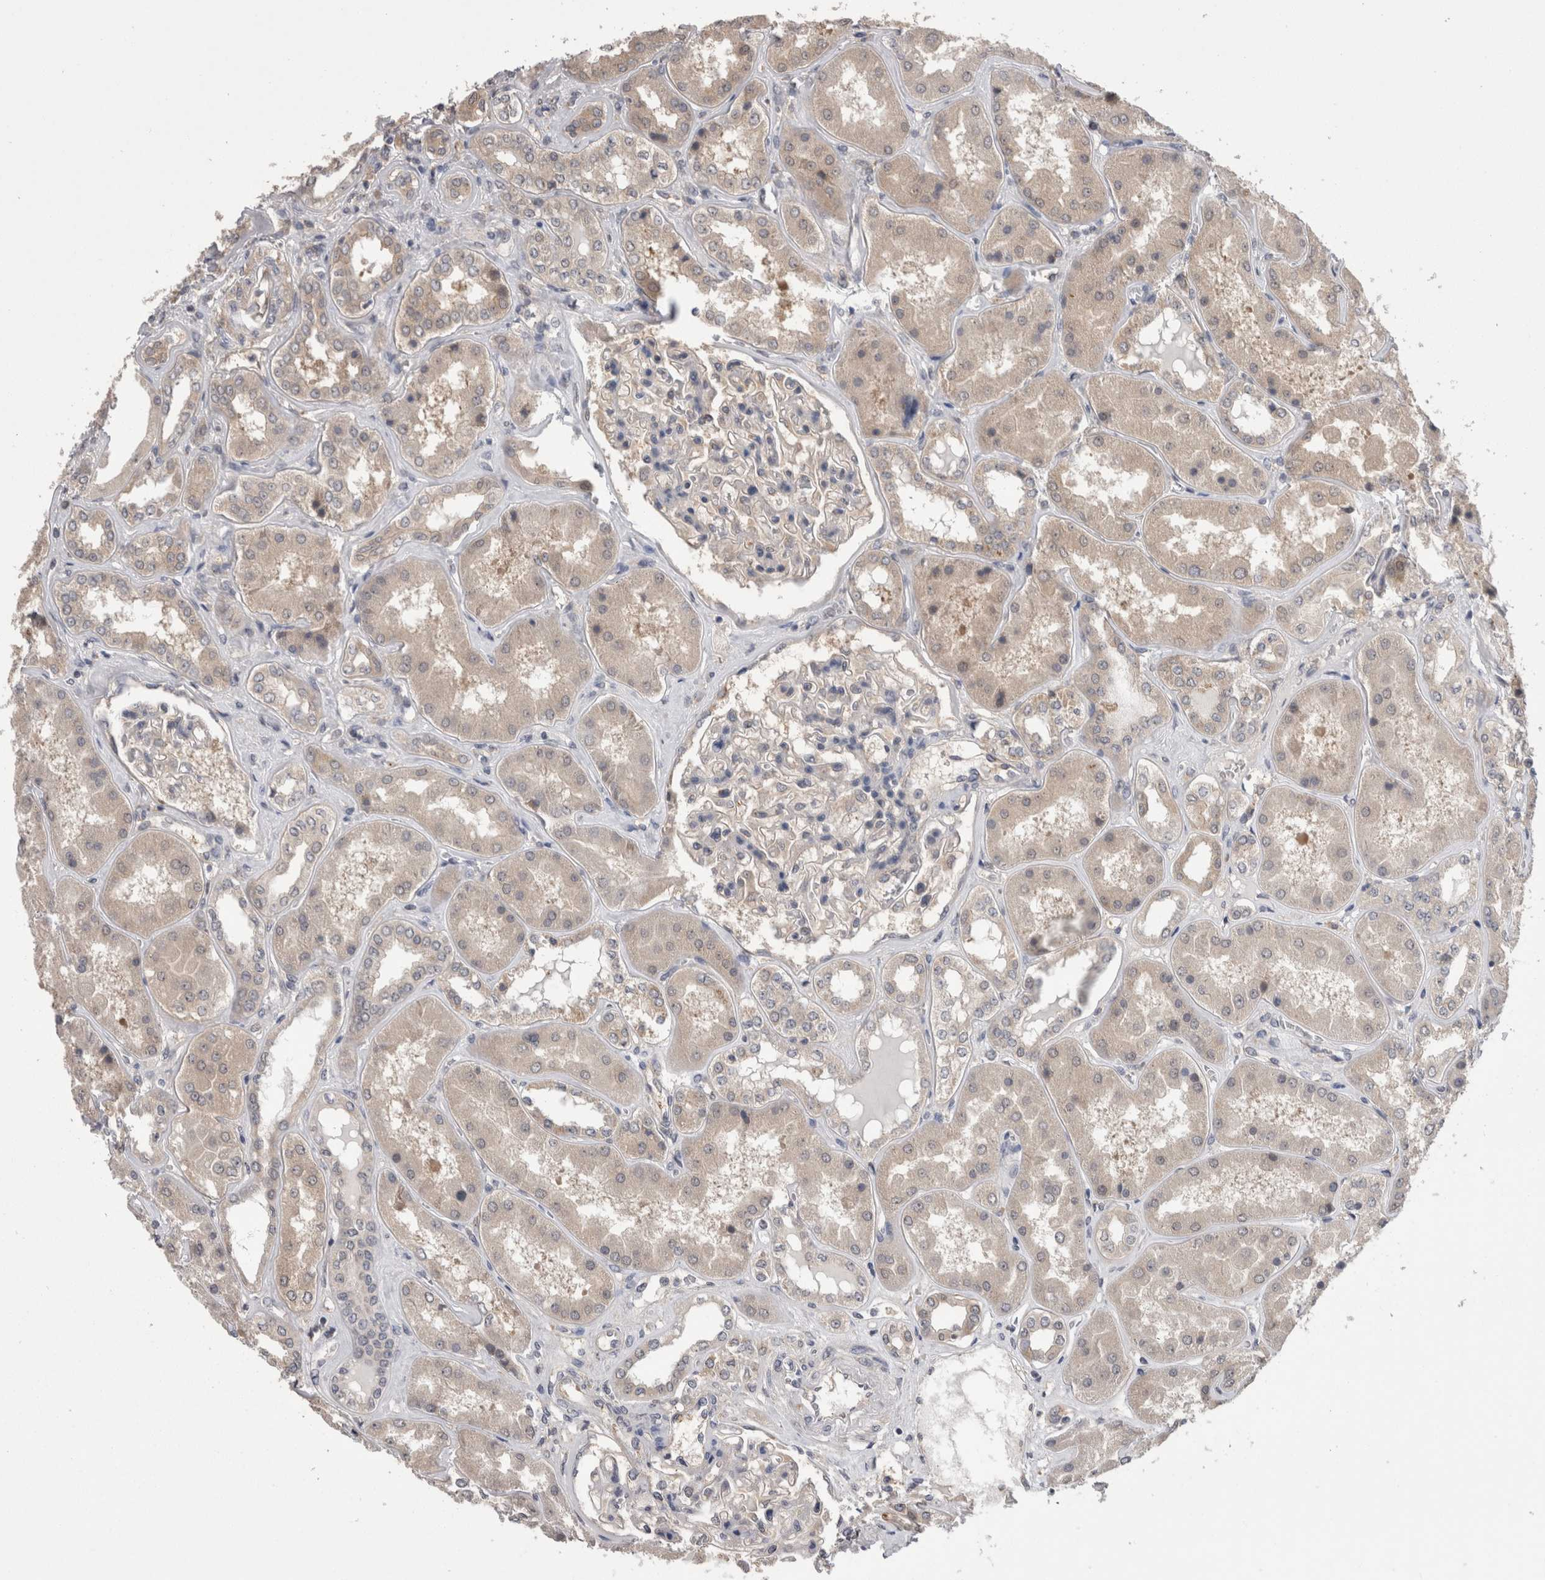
{"staining": {"intensity": "negative", "quantity": "none", "location": "none"}, "tissue": "kidney", "cell_type": "Cells in glomeruli", "image_type": "normal", "snomed": [{"axis": "morphology", "description": "Normal tissue, NOS"}, {"axis": "topography", "description": "Kidney"}], "caption": "Immunohistochemistry image of benign kidney: kidney stained with DAB (3,3'-diaminobenzidine) reveals no significant protein positivity in cells in glomeruli. The staining is performed using DAB brown chromogen with nuclei counter-stained in using hematoxylin.", "gene": "DCTN6", "patient": {"sex": "female", "age": 56}}